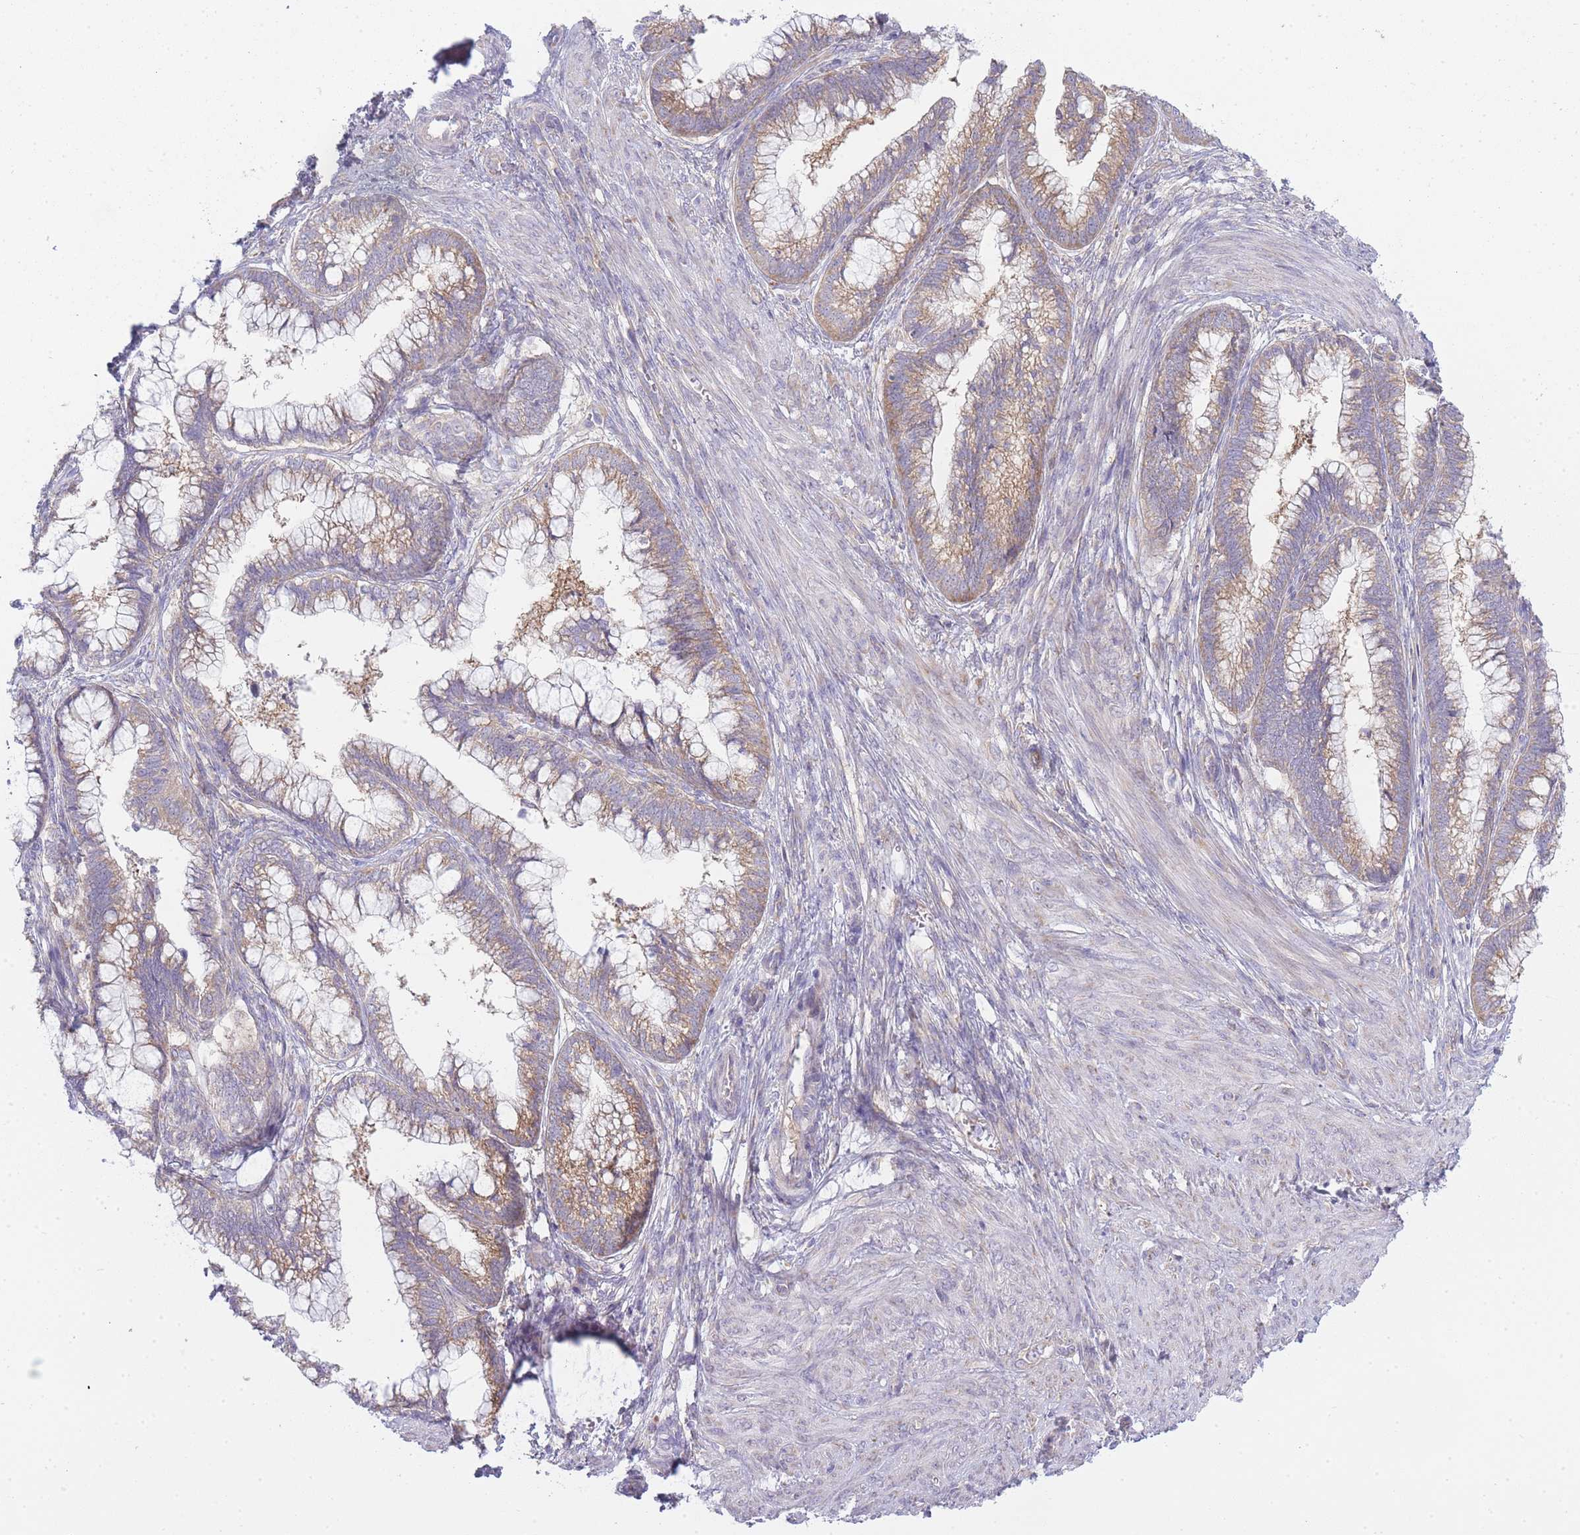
{"staining": {"intensity": "moderate", "quantity": ">75%", "location": "cytoplasmic/membranous"}, "tissue": "cervical cancer", "cell_type": "Tumor cells", "image_type": "cancer", "snomed": [{"axis": "morphology", "description": "Adenocarcinoma, NOS"}, {"axis": "topography", "description": "Cervix"}], "caption": "Adenocarcinoma (cervical) tissue exhibits moderate cytoplasmic/membranous staining in approximately >75% of tumor cells, visualized by immunohistochemistry.", "gene": "OR5L2", "patient": {"sex": "female", "age": 44}}